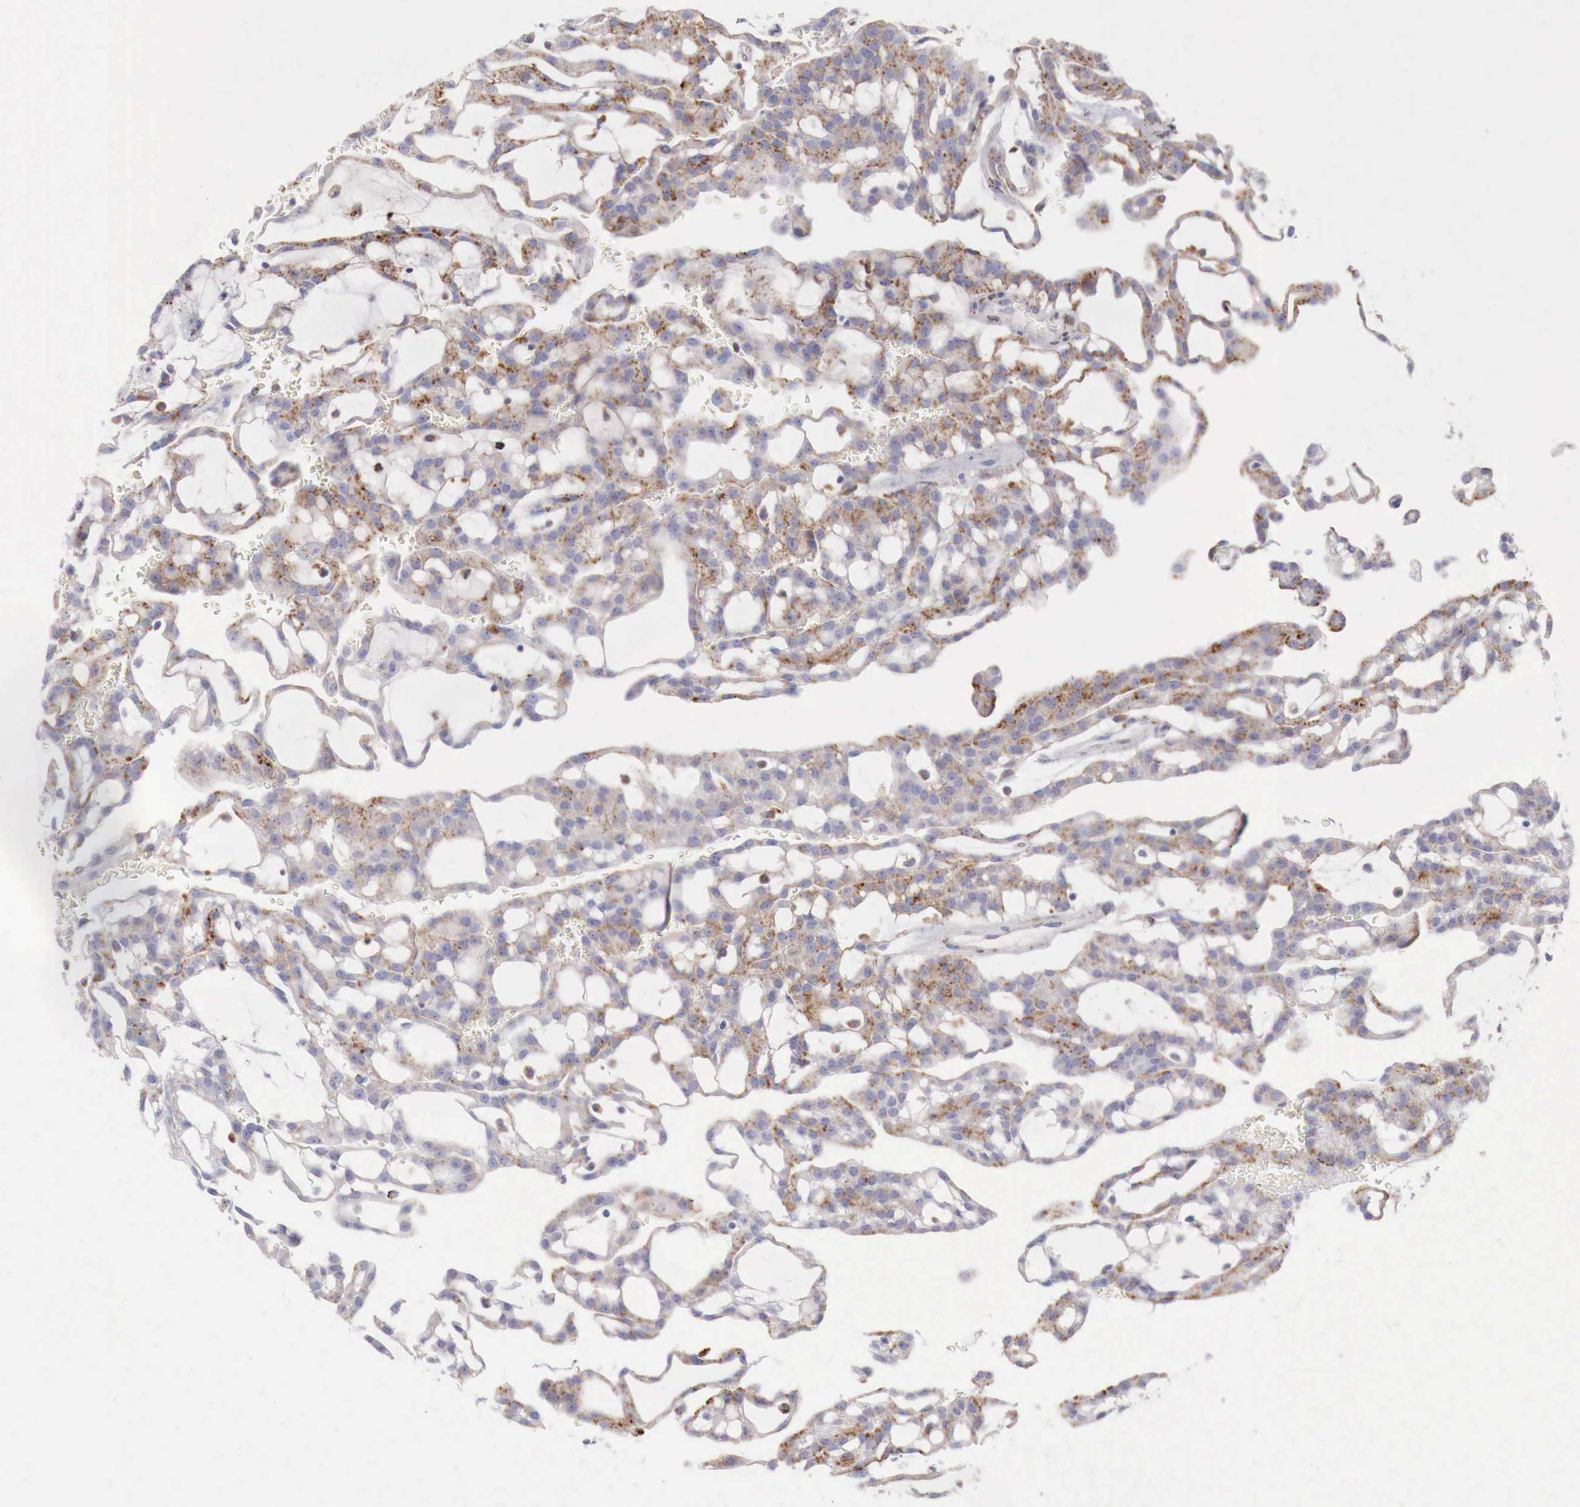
{"staining": {"intensity": "moderate", "quantity": "25%-75%", "location": "cytoplasmic/membranous"}, "tissue": "renal cancer", "cell_type": "Tumor cells", "image_type": "cancer", "snomed": [{"axis": "morphology", "description": "Adenocarcinoma, NOS"}, {"axis": "topography", "description": "Kidney"}], "caption": "Adenocarcinoma (renal) was stained to show a protein in brown. There is medium levels of moderate cytoplasmic/membranous staining in approximately 25%-75% of tumor cells.", "gene": "GLA", "patient": {"sex": "male", "age": 63}}